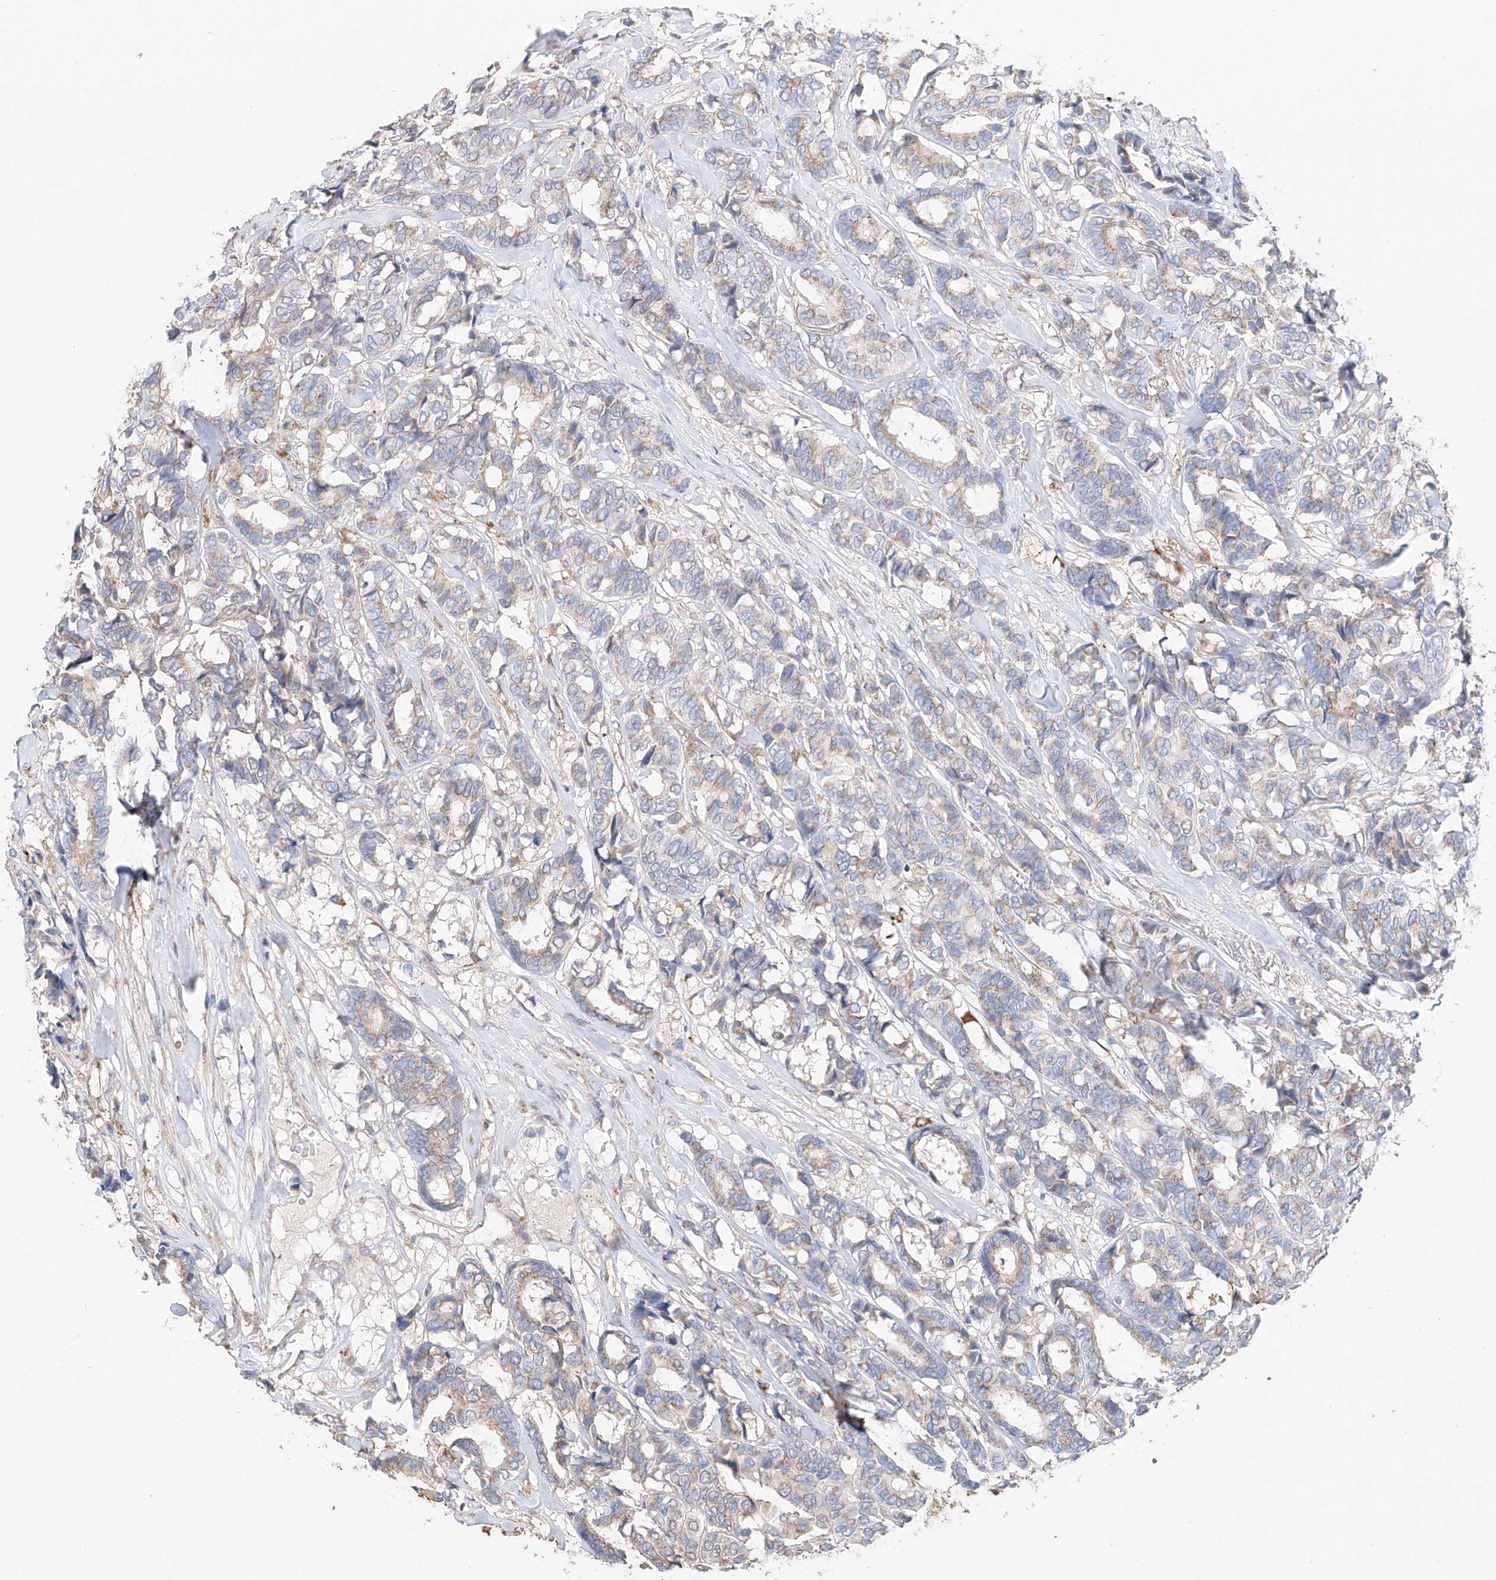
{"staining": {"intensity": "weak", "quantity": "25%-75%", "location": "cytoplasmic/membranous"}, "tissue": "breast cancer", "cell_type": "Tumor cells", "image_type": "cancer", "snomed": [{"axis": "morphology", "description": "Duct carcinoma"}, {"axis": "topography", "description": "Breast"}], "caption": "Brown immunohistochemical staining in human breast infiltrating ductal carcinoma demonstrates weak cytoplasmic/membranous expression in about 25%-75% of tumor cells.", "gene": "MOSPD1", "patient": {"sex": "female", "age": 87}}